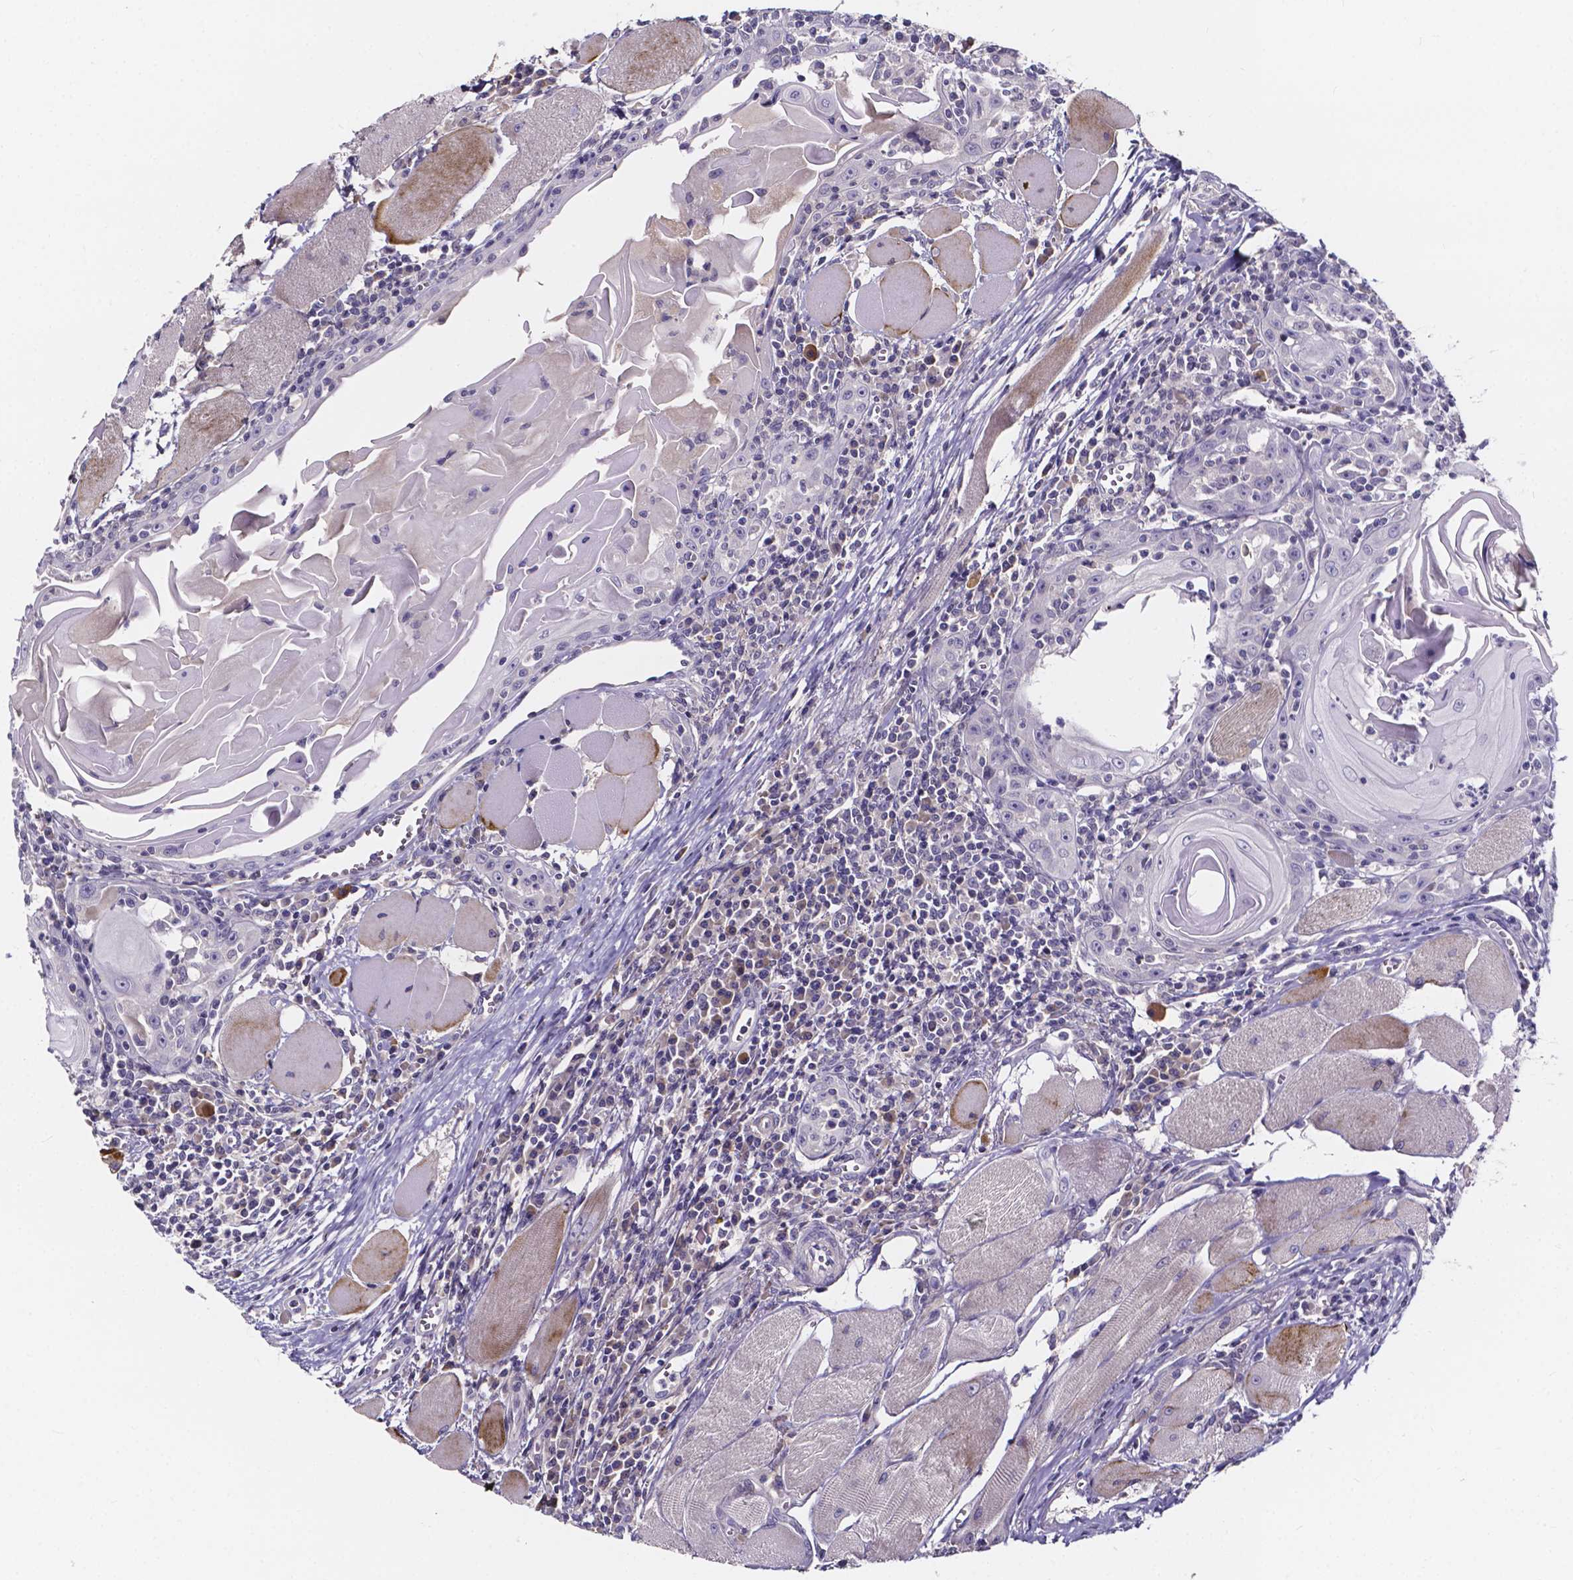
{"staining": {"intensity": "negative", "quantity": "none", "location": "none"}, "tissue": "head and neck cancer", "cell_type": "Tumor cells", "image_type": "cancer", "snomed": [{"axis": "morphology", "description": "Normal tissue, NOS"}, {"axis": "morphology", "description": "Squamous cell carcinoma, NOS"}, {"axis": "topography", "description": "Oral tissue"}, {"axis": "topography", "description": "Head-Neck"}], "caption": "Head and neck cancer stained for a protein using immunohistochemistry (IHC) demonstrates no expression tumor cells.", "gene": "SPOCD1", "patient": {"sex": "male", "age": 52}}